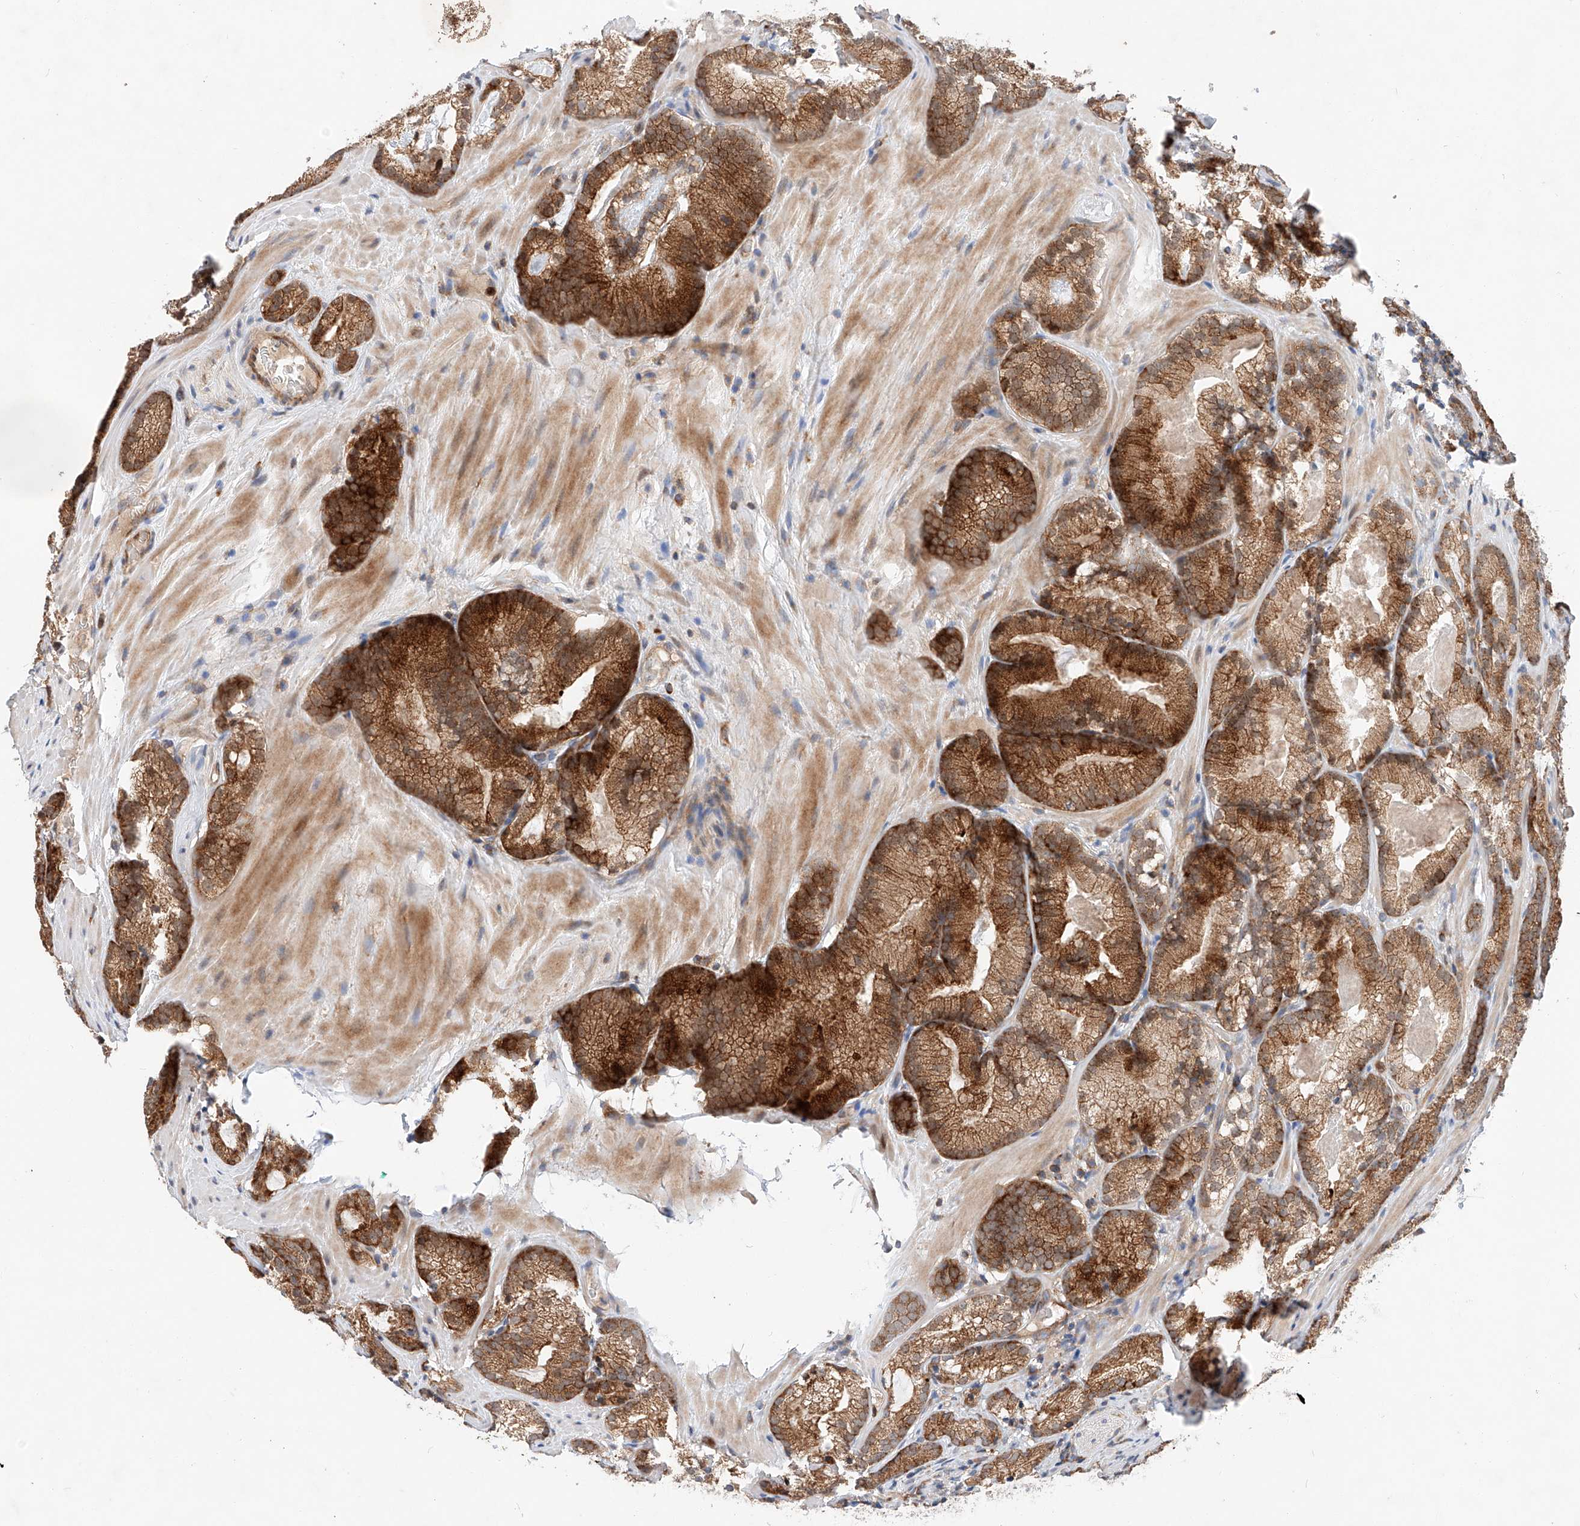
{"staining": {"intensity": "strong", "quantity": ">75%", "location": "cytoplasmic/membranous"}, "tissue": "prostate cancer", "cell_type": "Tumor cells", "image_type": "cancer", "snomed": [{"axis": "morphology", "description": "Adenocarcinoma, Low grade"}, {"axis": "topography", "description": "Prostate"}], "caption": "An immunohistochemistry (IHC) image of tumor tissue is shown. Protein staining in brown labels strong cytoplasmic/membranous positivity in low-grade adenocarcinoma (prostate) within tumor cells.", "gene": "RUSC1", "patient": {"sex": "male", "age": 72}}